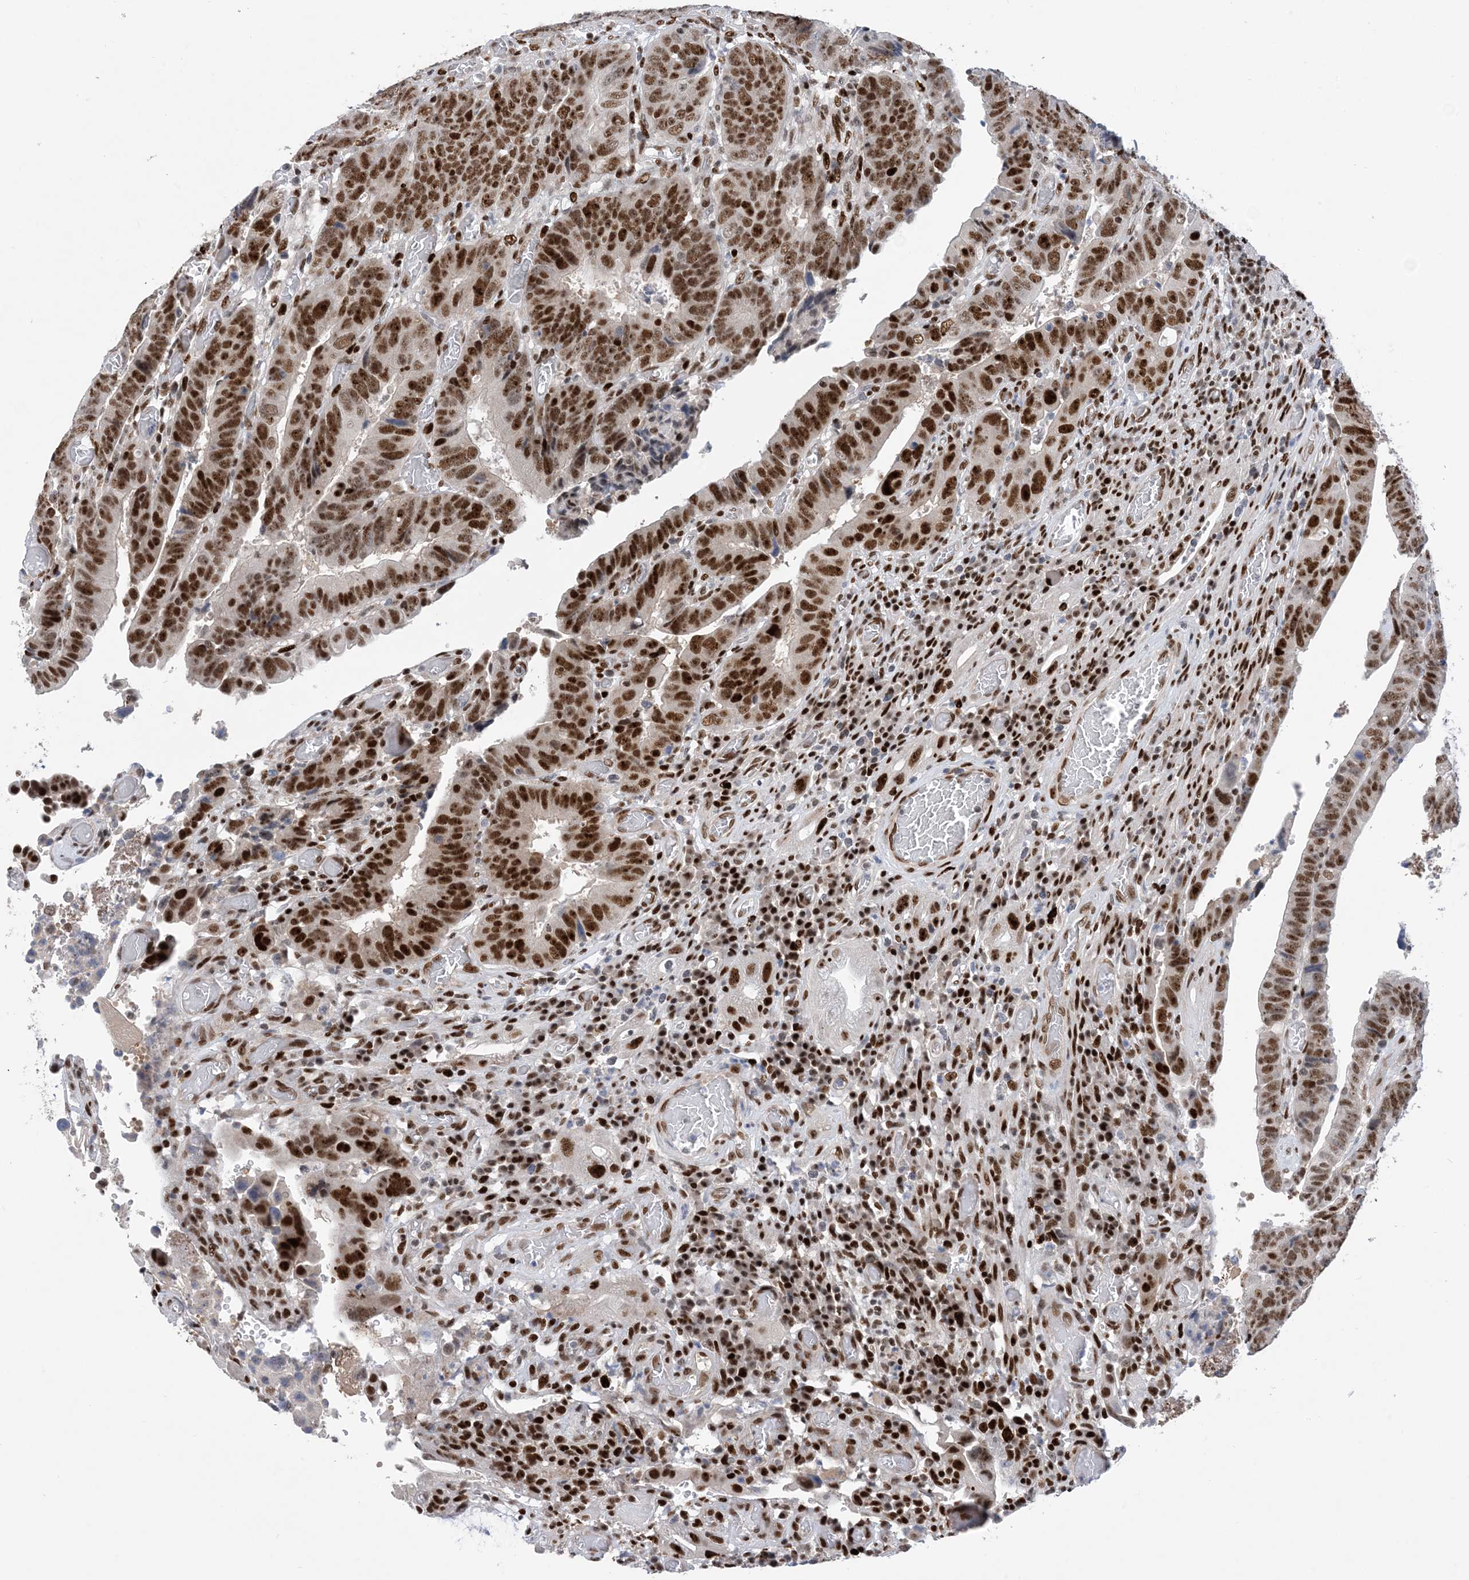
{"staining": {"intensity": "strong", "quantity": ">75%", "location": "nuclear"}, "tissue": "colorectal cancer", "cell_type": "Tumor cells", "image_type": "cancer", "snomed": [{"axis": "morphology", "description": "Normal tissue, NOS"}, {"axis": "morphology", "description": "Adenocarcinoma, NOS"}, {"axis": "topography", "description": "Rectum"}], "caption": "Protein staining by immunohistochemistry reveals strong nuclear expression in approximately >75% of tumor cells in adenocarcinoma (colorectal). (IHC, brightfield microscopy, high magnification).", "gene": "TSPYL1", "patient": {"sex": "female", "age": 65}}